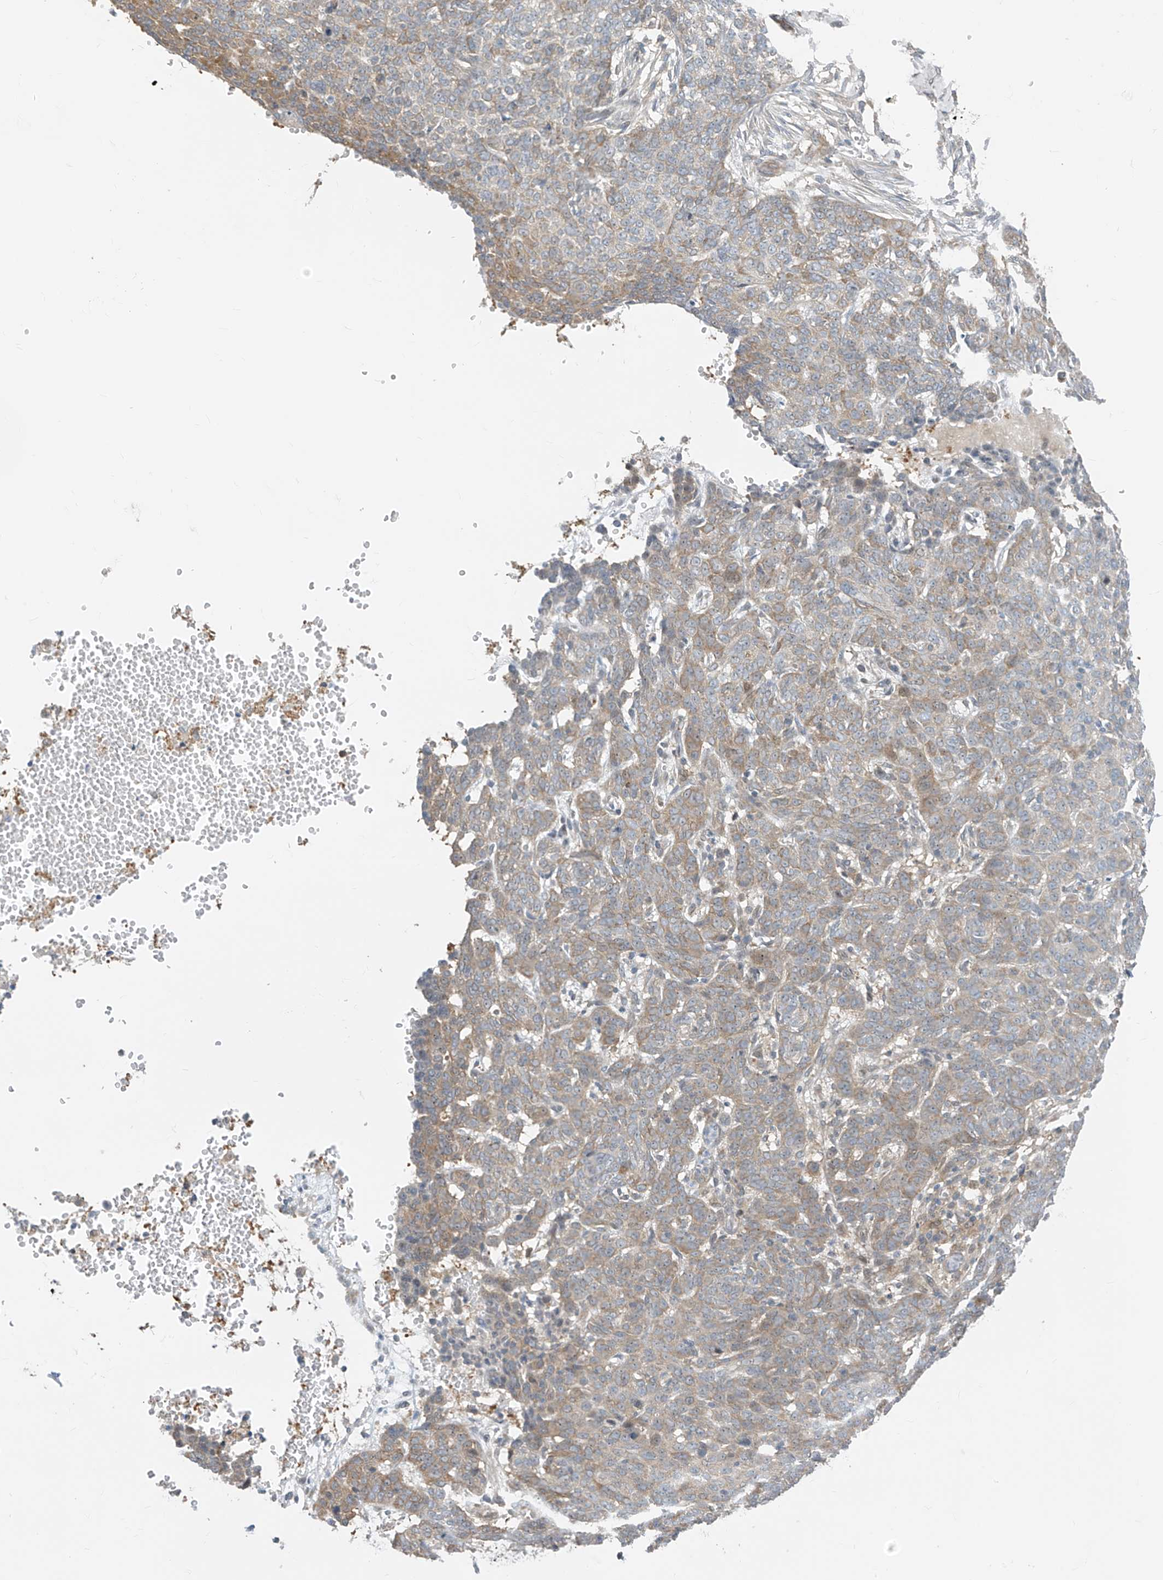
{"staining": {"intensity": "weak", "quantity": "25%-75%", "location": "cytoplasmic/membranous"}, "tissue": "skin cancer", "cell_type": "Tumor cells", "image_type": "cancer", "snomed": [{"axis": "morphology", "description": "Basal cell carcinoma"}, {"axis": "topography", "description": "Skin"}], "caption": "A micrograph showing weak cytoplasmic/membranous positivity in about 25%-75% of tumor cells in skin cancer, as visualized by brown immunohistochemical staining.", "gene": "TTC38", "patient": {"sex": "male", "age": 85}}